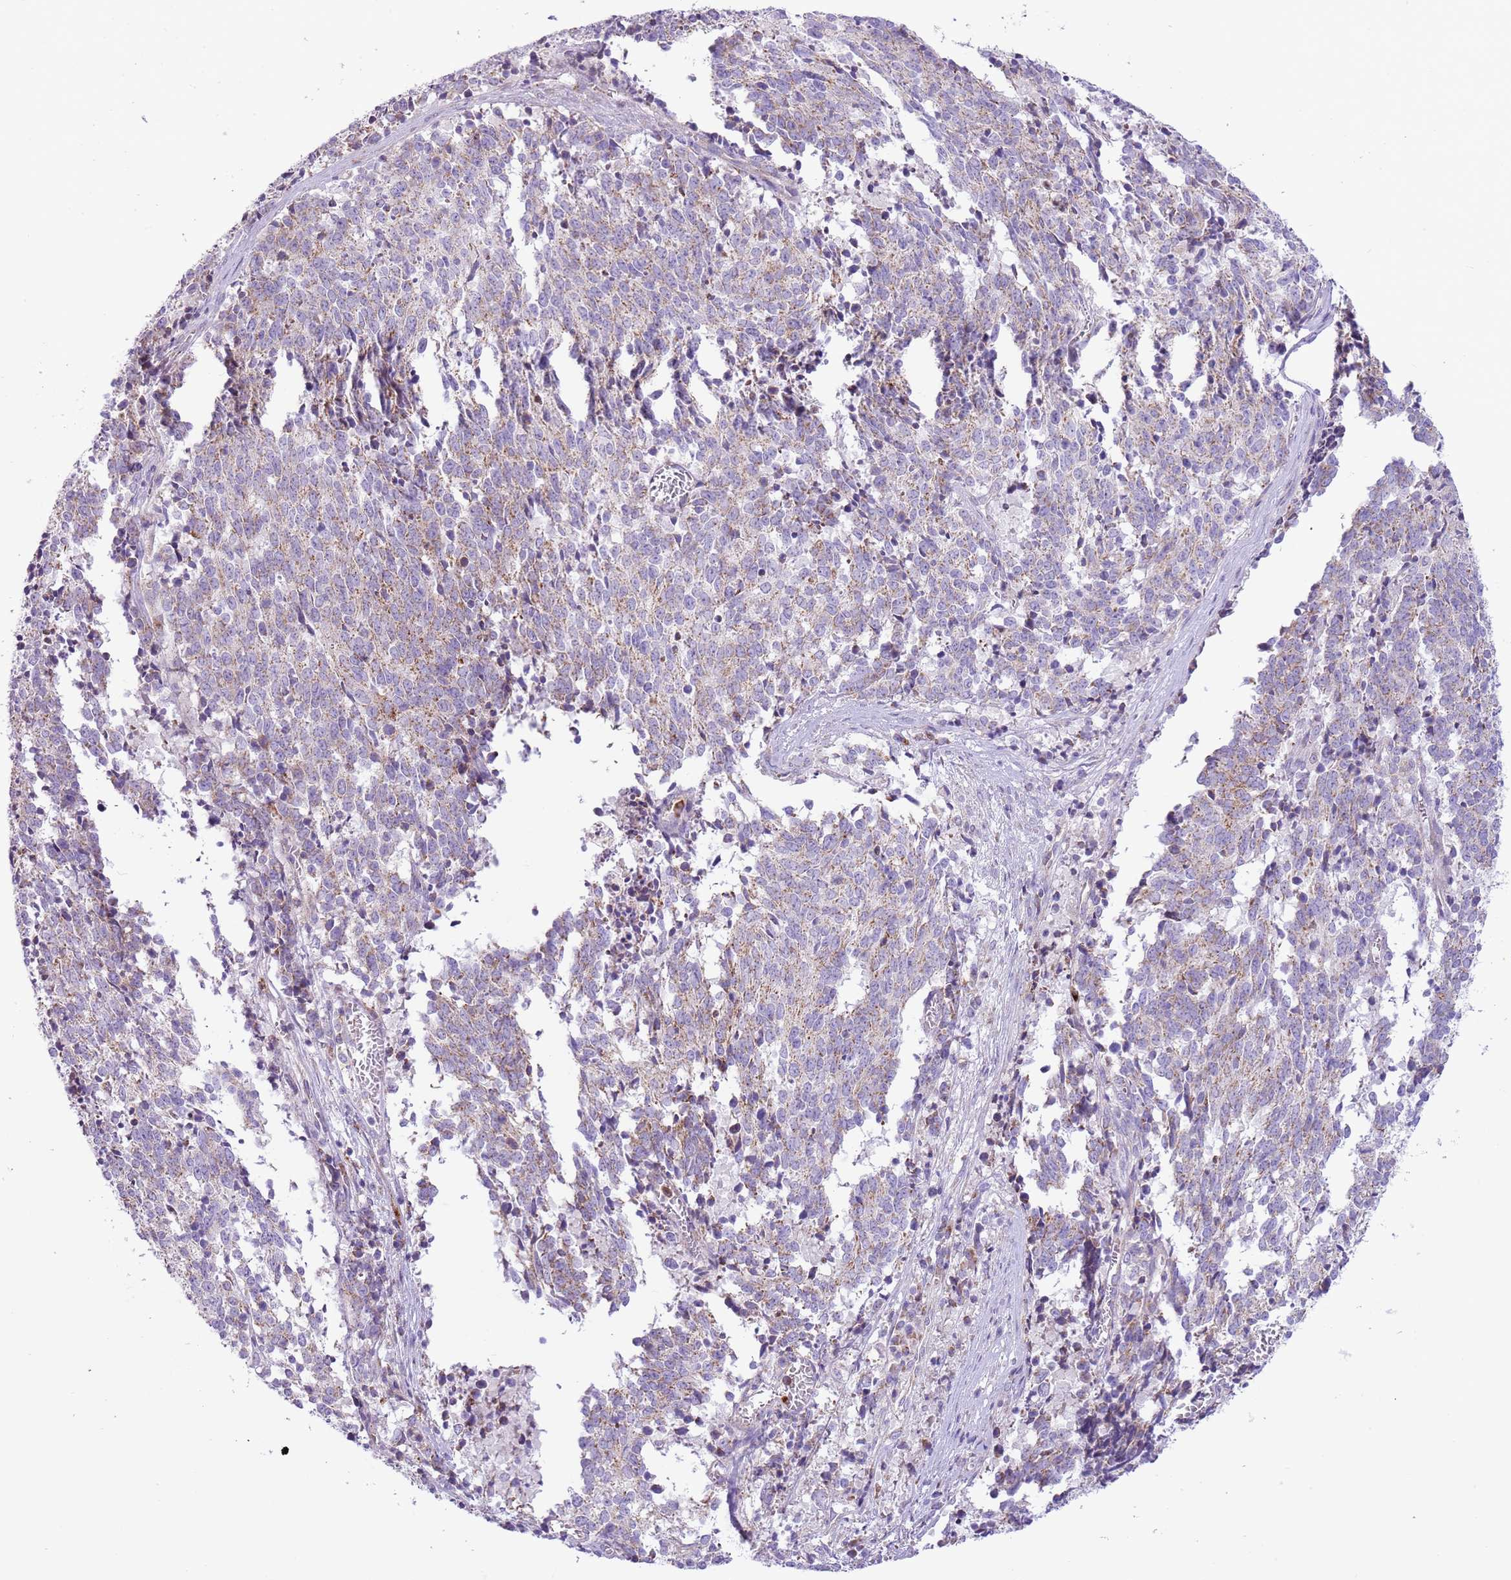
{"staining": {"intensity": "weak", "quantity": ">75%", "location": "cytoplasmic/membranous"}, "tissue": "cervical cancer", "cell_type": "Tumor cells", "image_type": "cancer", "snomed": [{"axis": "morphology", "description": "Squamous cell carcinoma, NOS"}, {"axis": "topography", "description": "Cervix"}], "caption": "An IHC histopathology image of tumor tissue is shown. Protein staining in brown highlights weak cytoplasmic/membranous positivity in cervical cancer within tumor cells. The staining was performed using DAB to visualize the protein expression in brown, while the nuclei were stained in blue with hematoxylin (Magnification: 20x).", "gene": "OAZ2", "patient": {"sex": "female", "age": 29}}